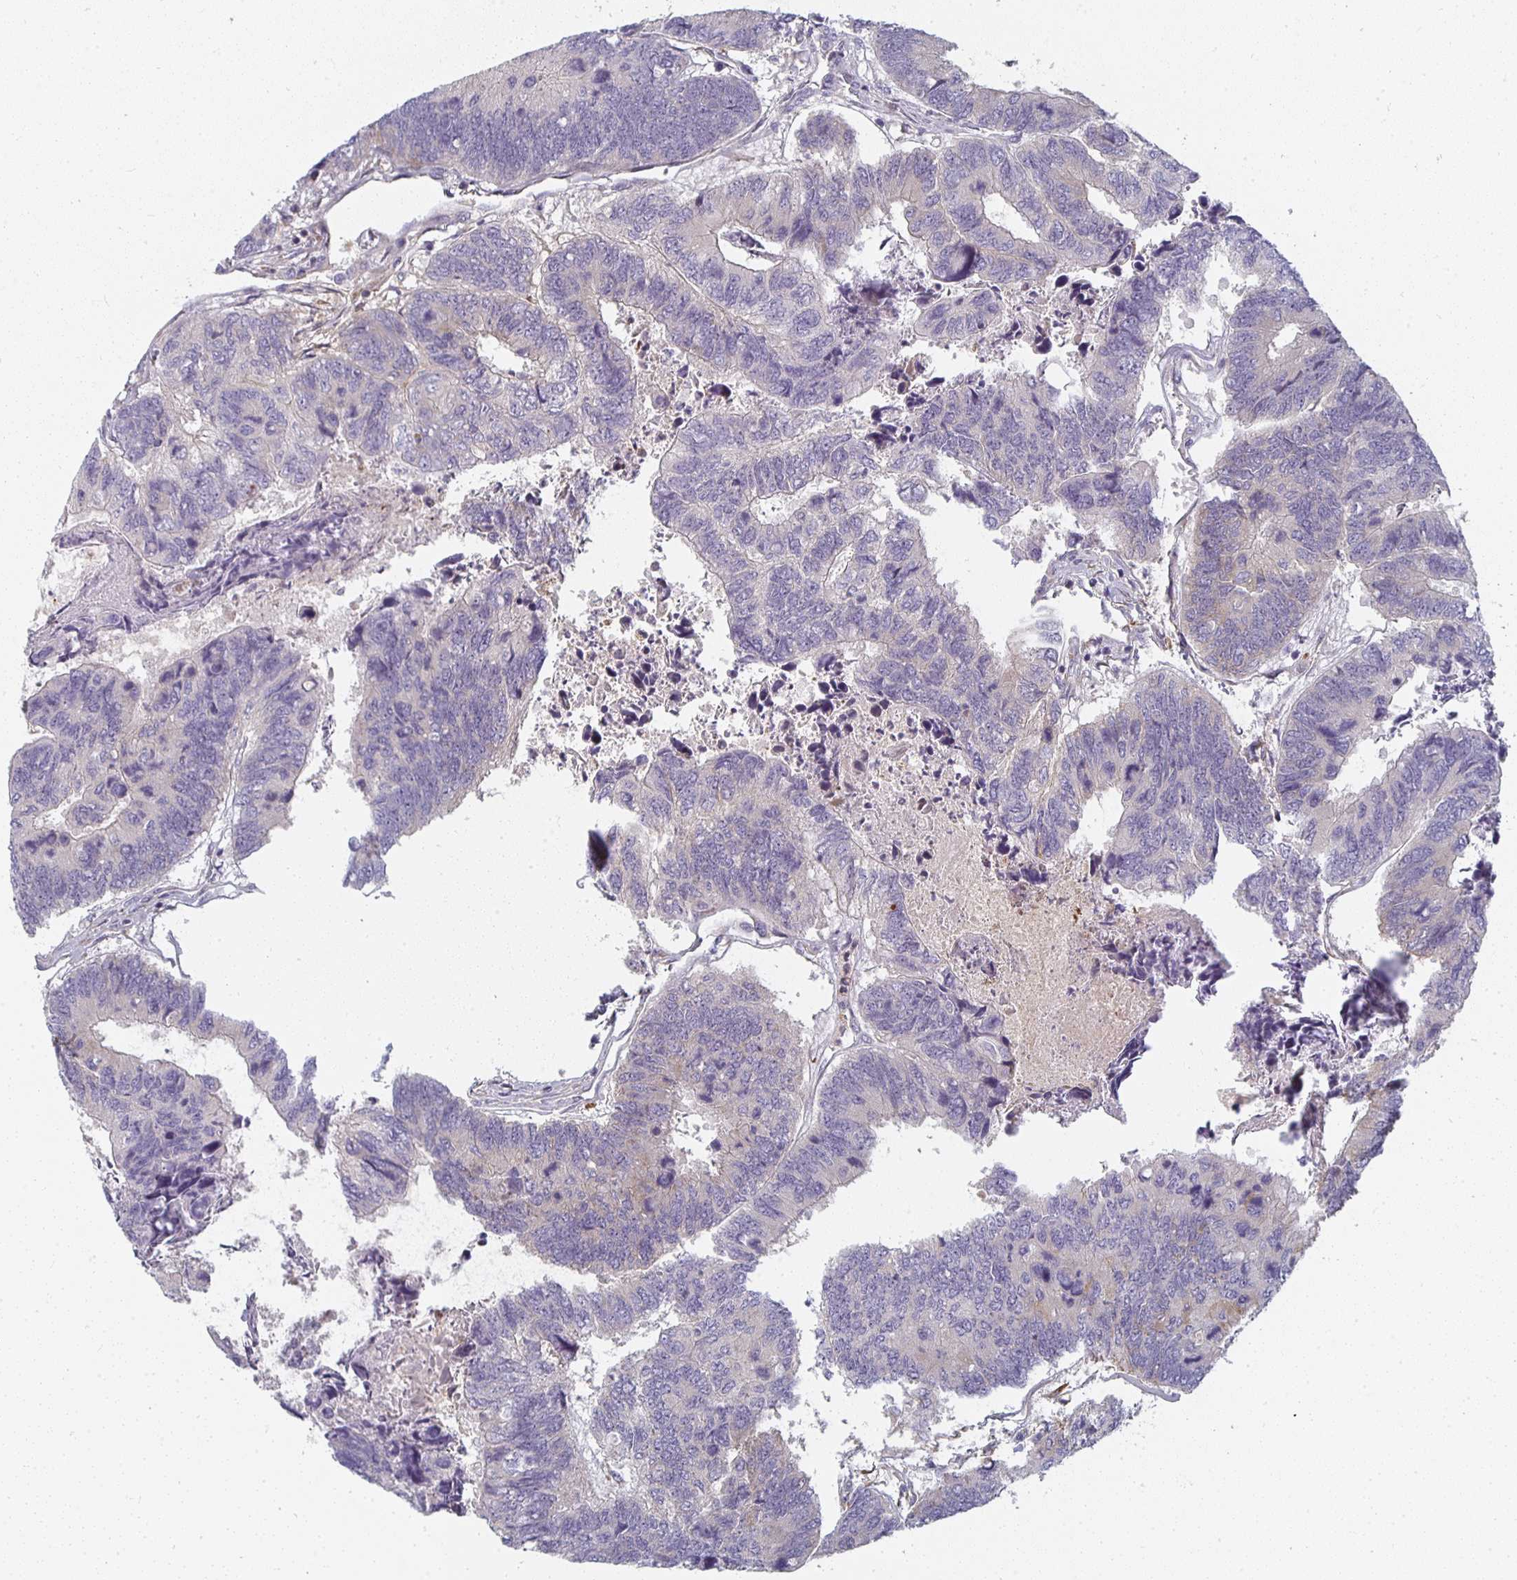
{"staining": {"intensity": "weak", "quantity": "<25%", "location": "cytoplasmic/membranous"}, "tissue": "colorectal cancer", "cell_type": "Tumor cells", "image_type": "cancer", "snomed": [{"axis": "morphology", "description": "Adenocarcinoma, NOS"}, {"axis": "topography", "description": "Colon"}], "caption": "Immunohistochemistry photomicrograph of human colorectal cancer (adenocarcinoma) stained for a protein (brown), which exhibits no expression in tumor cells.", "gene": "CTHRC1", "patient": {"sex": "female", "age": 67}}